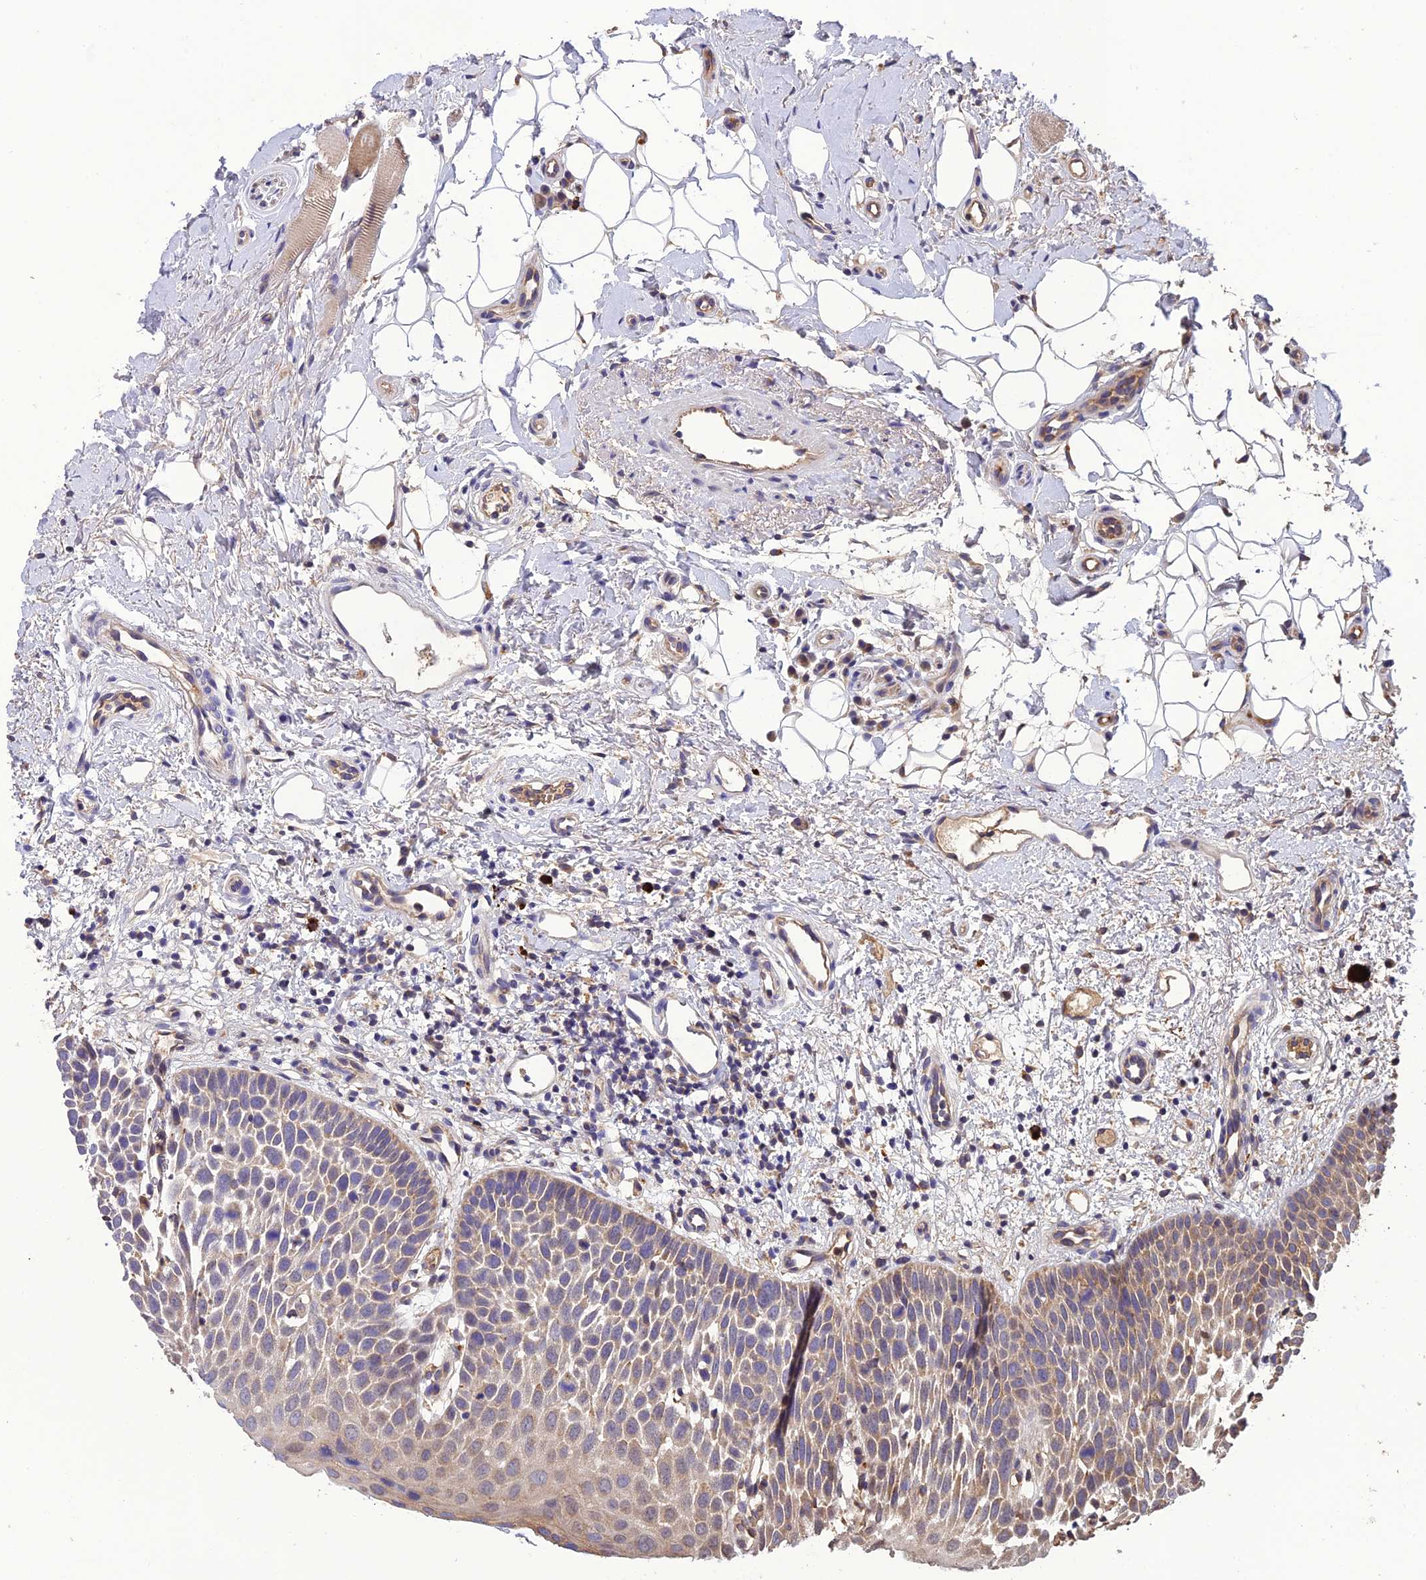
{"staining": {"intensity": "weak", "quantity": ">75%", "location": "cytoplasmic/membranous"}, "tissue": "oral mucosa", "cell_type": "Squamous epithelial cells", "image_type": "normal", "snomed": [{"axis": "morphology", "description": "No evidence of malignacy"}, {"axis": "topography", "description": "Oral tissue"}, {"axis": "topography", "description": "Head-Neck"}], "caption": "High-power microscopy captured an IHC micrograph of normal oral mucosa, revealing weak cytoplasmic/membranous expression in about >75% of squamous epithelial cells.", "gene": "MIOS", "patient": {"sex": "male", "age": 68}}